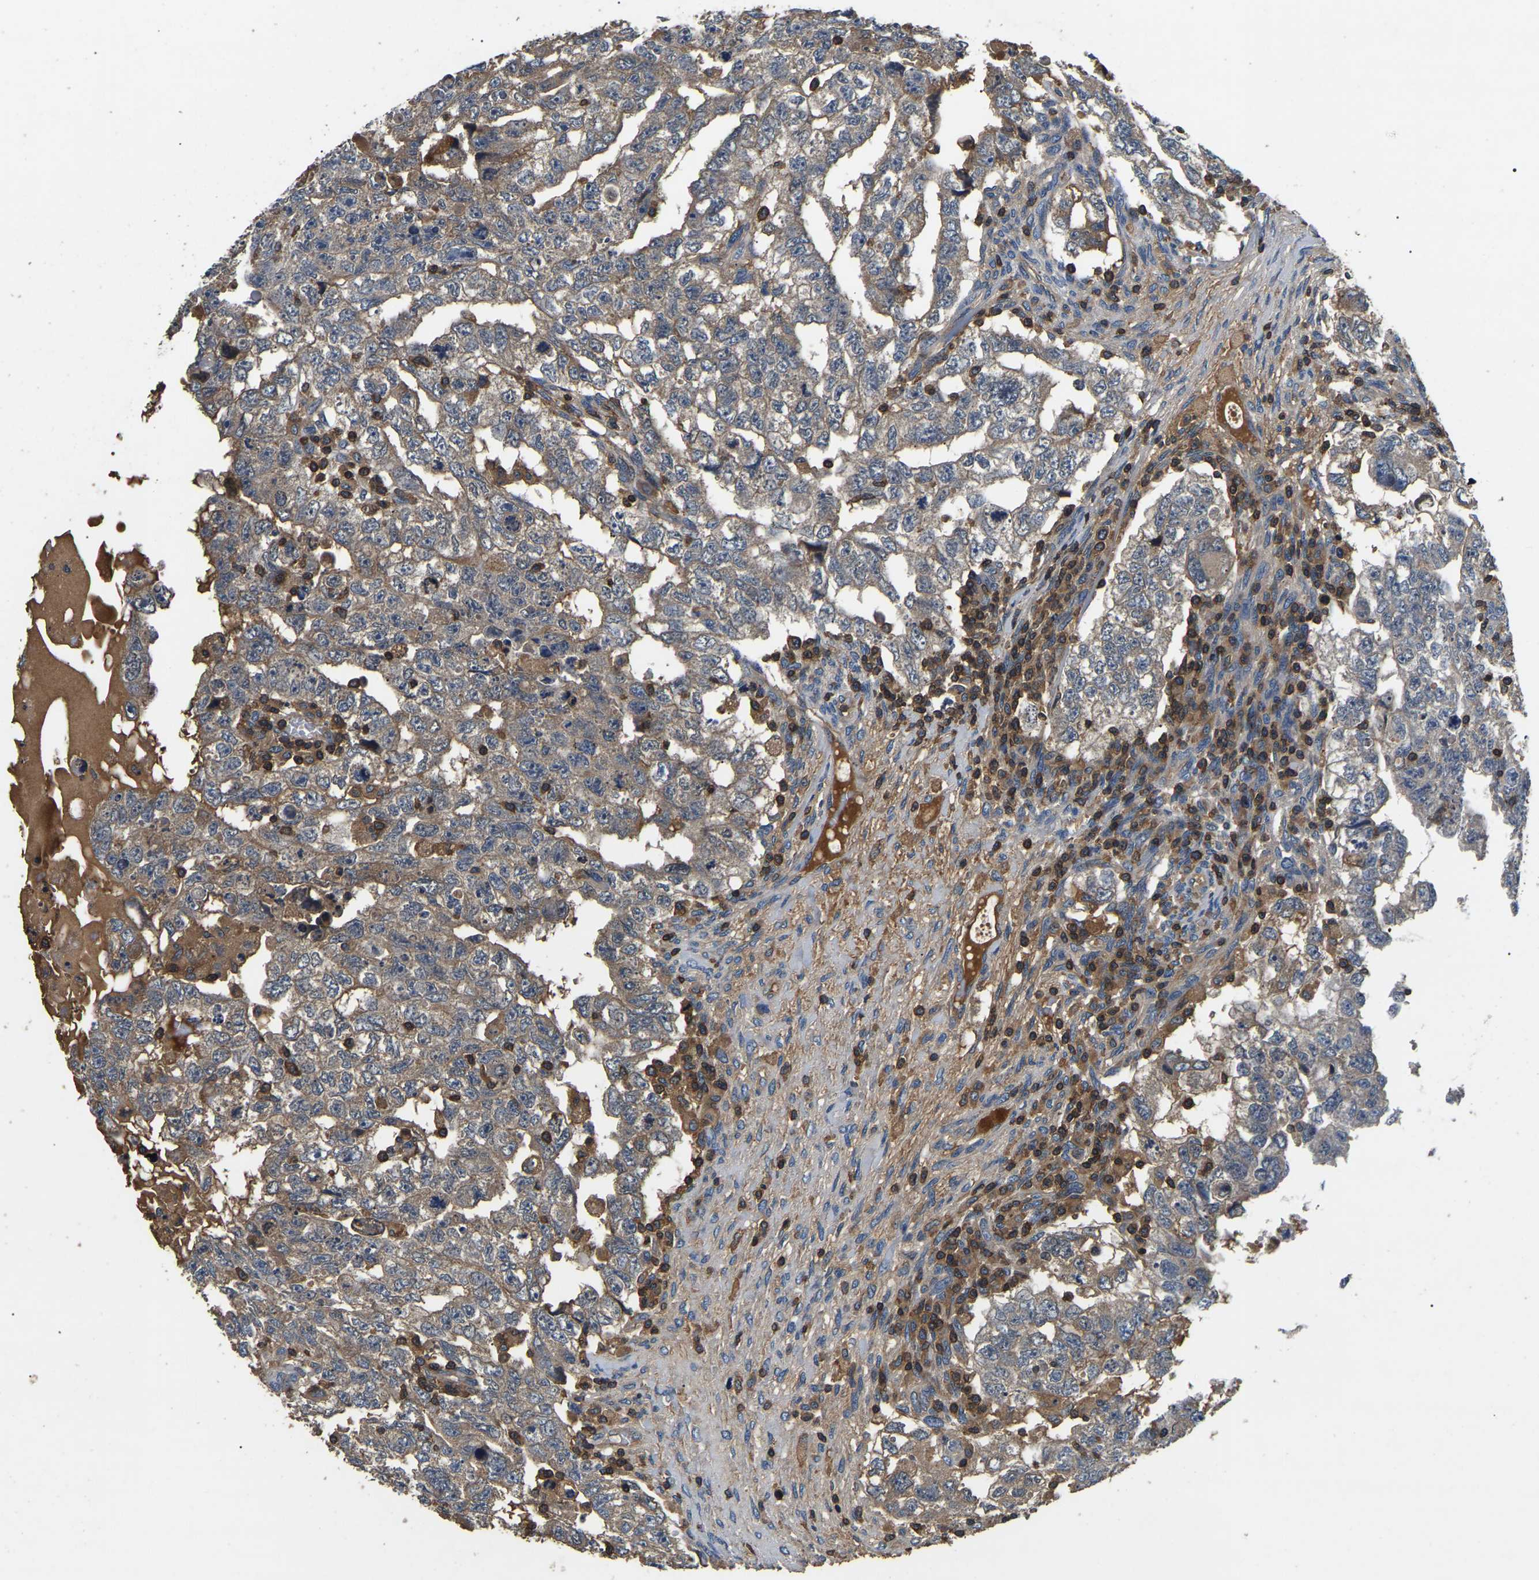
{"staining": {"intensity": "moderate", "quantity": "25%-75%", "location": "cytoplasmic/membranous"}, "tissue": "testis cancer", "cell_type": "Tumor cells", "image_type": "cancer", "snomed": [{"axis": "morphology", "description": "Carcinoma, Embryonal, NOS"}, {"axis": "topography", "description": "Testis"}], "caption": "Brown immunohistochemical staining in testis cancer (embryonal carcinoma) shows moderate cytoplasmic/membranous staining in approximately 25%-75% of tumor cells.", "gene": "SMPD2", "patient": {"sex": "male", "age": 36}}